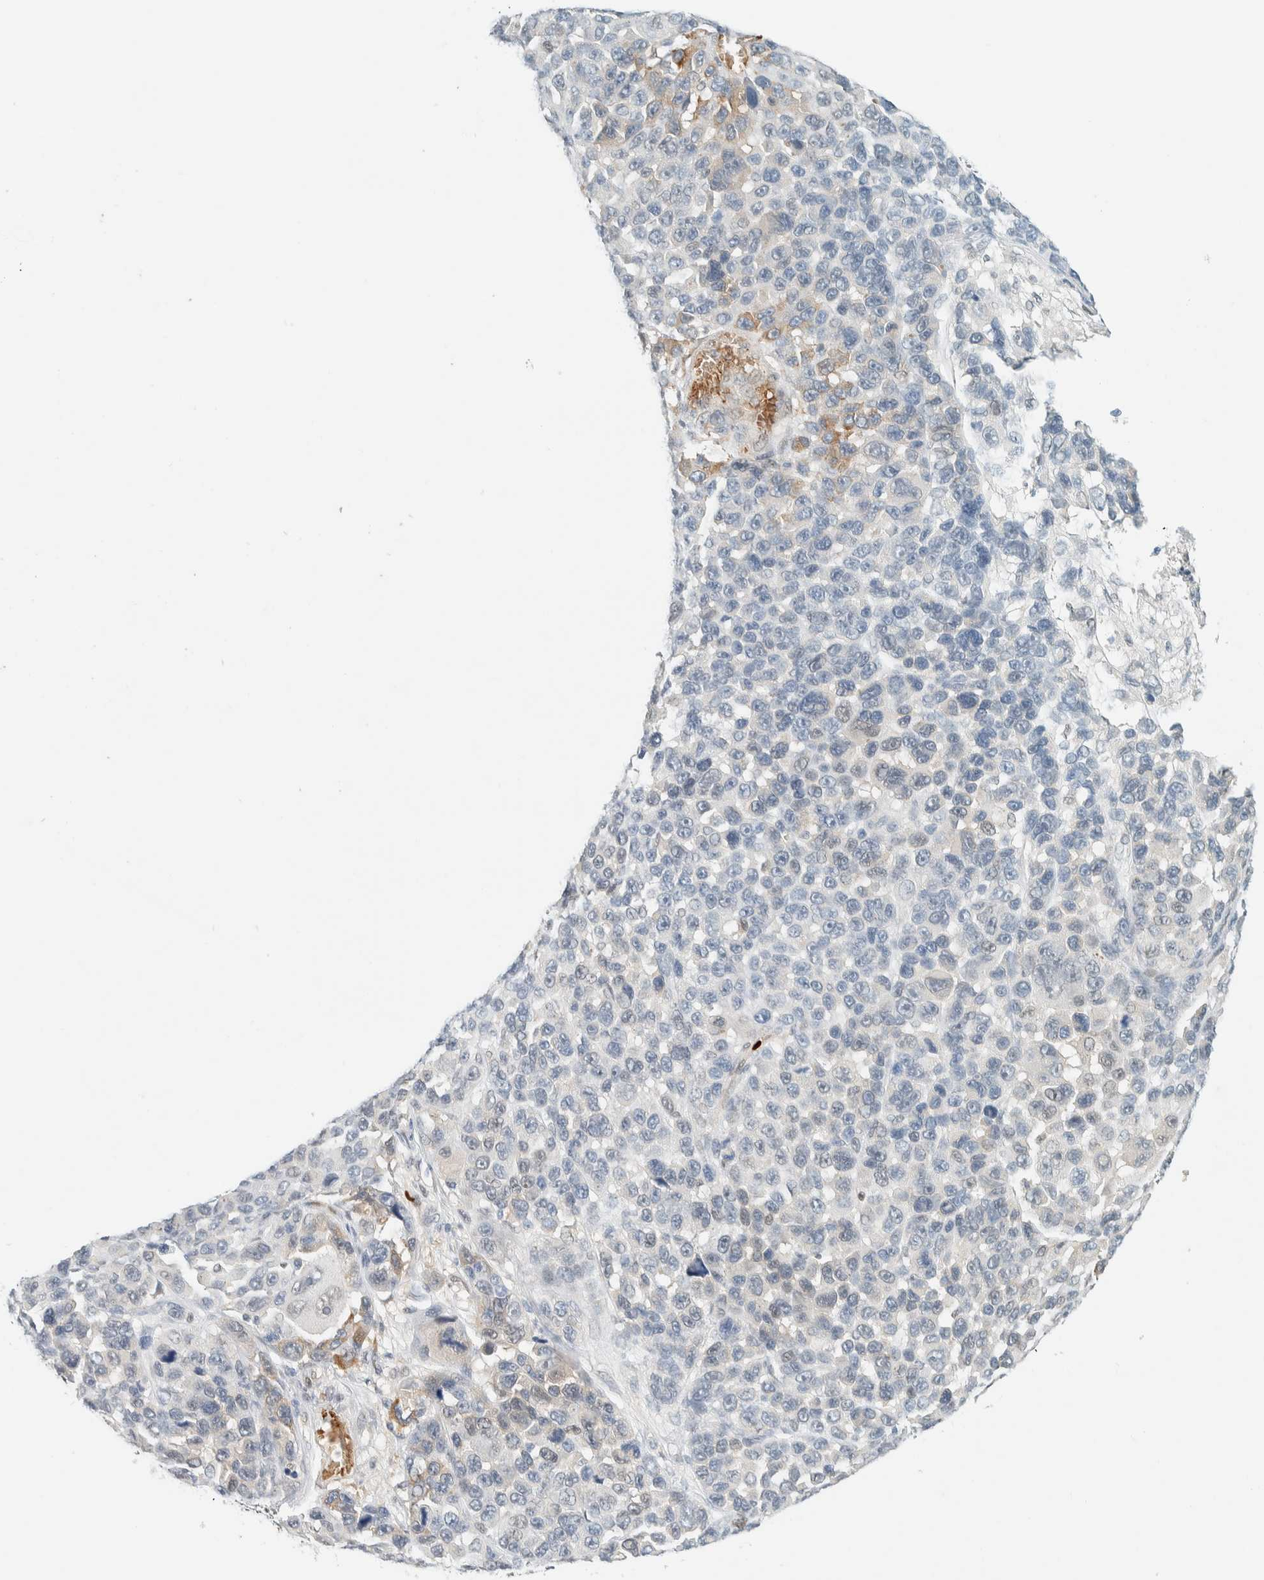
{"staining": {"intensity": "weak", "quantity": "<25%", "location": "nuclear"}, "tissue": "melanoma", "cell_type": "Tumor cells", "image_type": "cancer", "snomed": [{"axis": "morphology", "description": "Malignant melanoma, NOS"}, {"axis": "topography", "description": "Skin"}], "caption": "This histopathology image is of malignant melanoma stained with IHC to label a protein in brown with the nuclei are counter-stained blue. There is no positivity in tumor cells.", "gene": "TSTD2", "patient": {"sex": "male", "age": 53}}